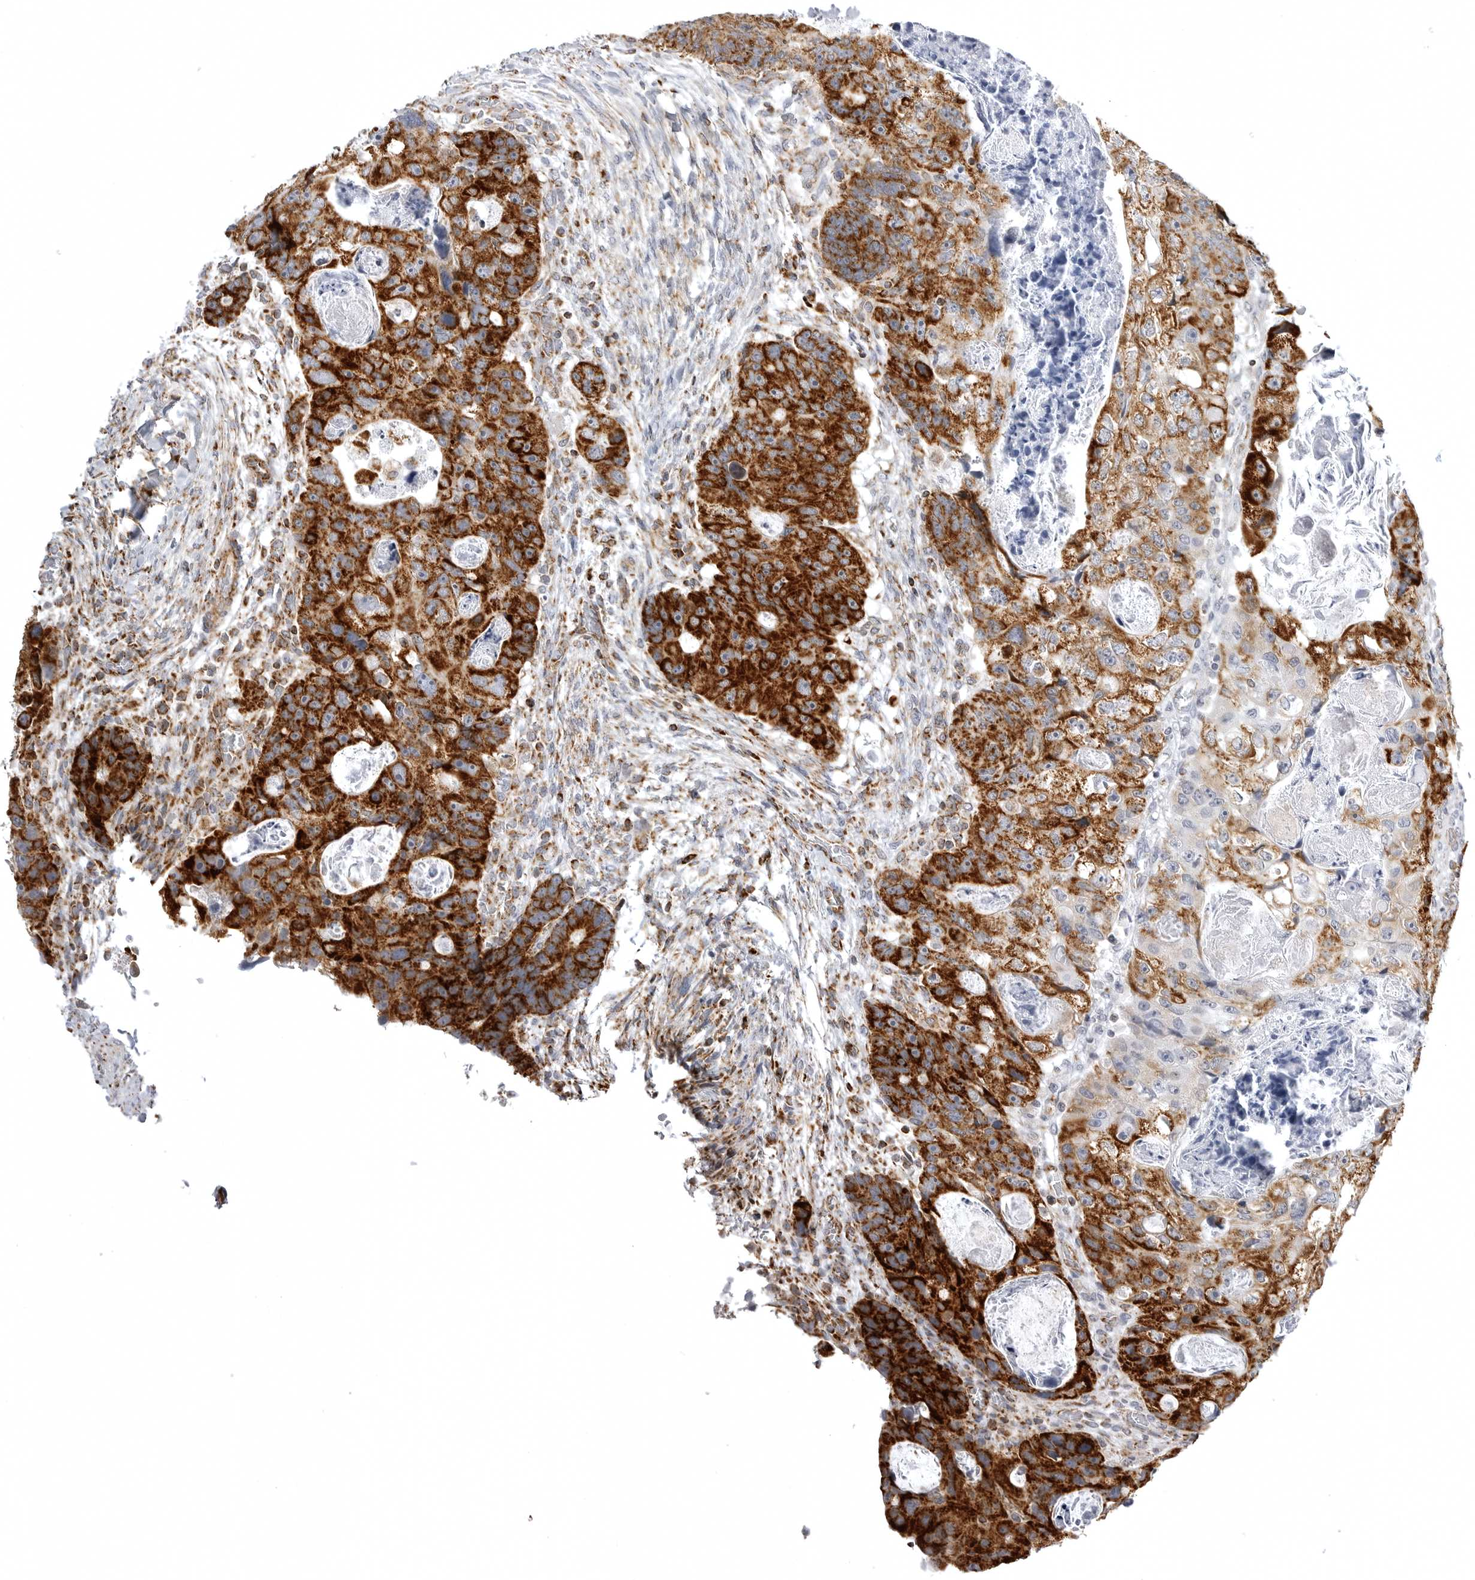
{"staining": {"intensity": "strong", "quantity": ">75%", "location": "cytoplasmic/membranous"}, "tissue": "colorectal cancer", "cell_type": "Tumor cells", "image_type": "cancer", "snomed": [{"axis": "morphology", "description": "Adenocarcinoma, NOS"}, {"axis": "topography", "description": "Rectum"}], "caption": "Immunohistochemistry staining of colorectal cancer (adenocarcinoma), which displays high levels of strong cytoplasmic/membranous positivity in approximately >75% of tumor cells indicating strong cytoplasmic/membranous protein expression. The staining was performed using DAB (brown) for protein detection and nuclei were counterstained in hematoxylin (blue).", "gene": "TUFM", "patient": {"sex": "male", "age": 59}}